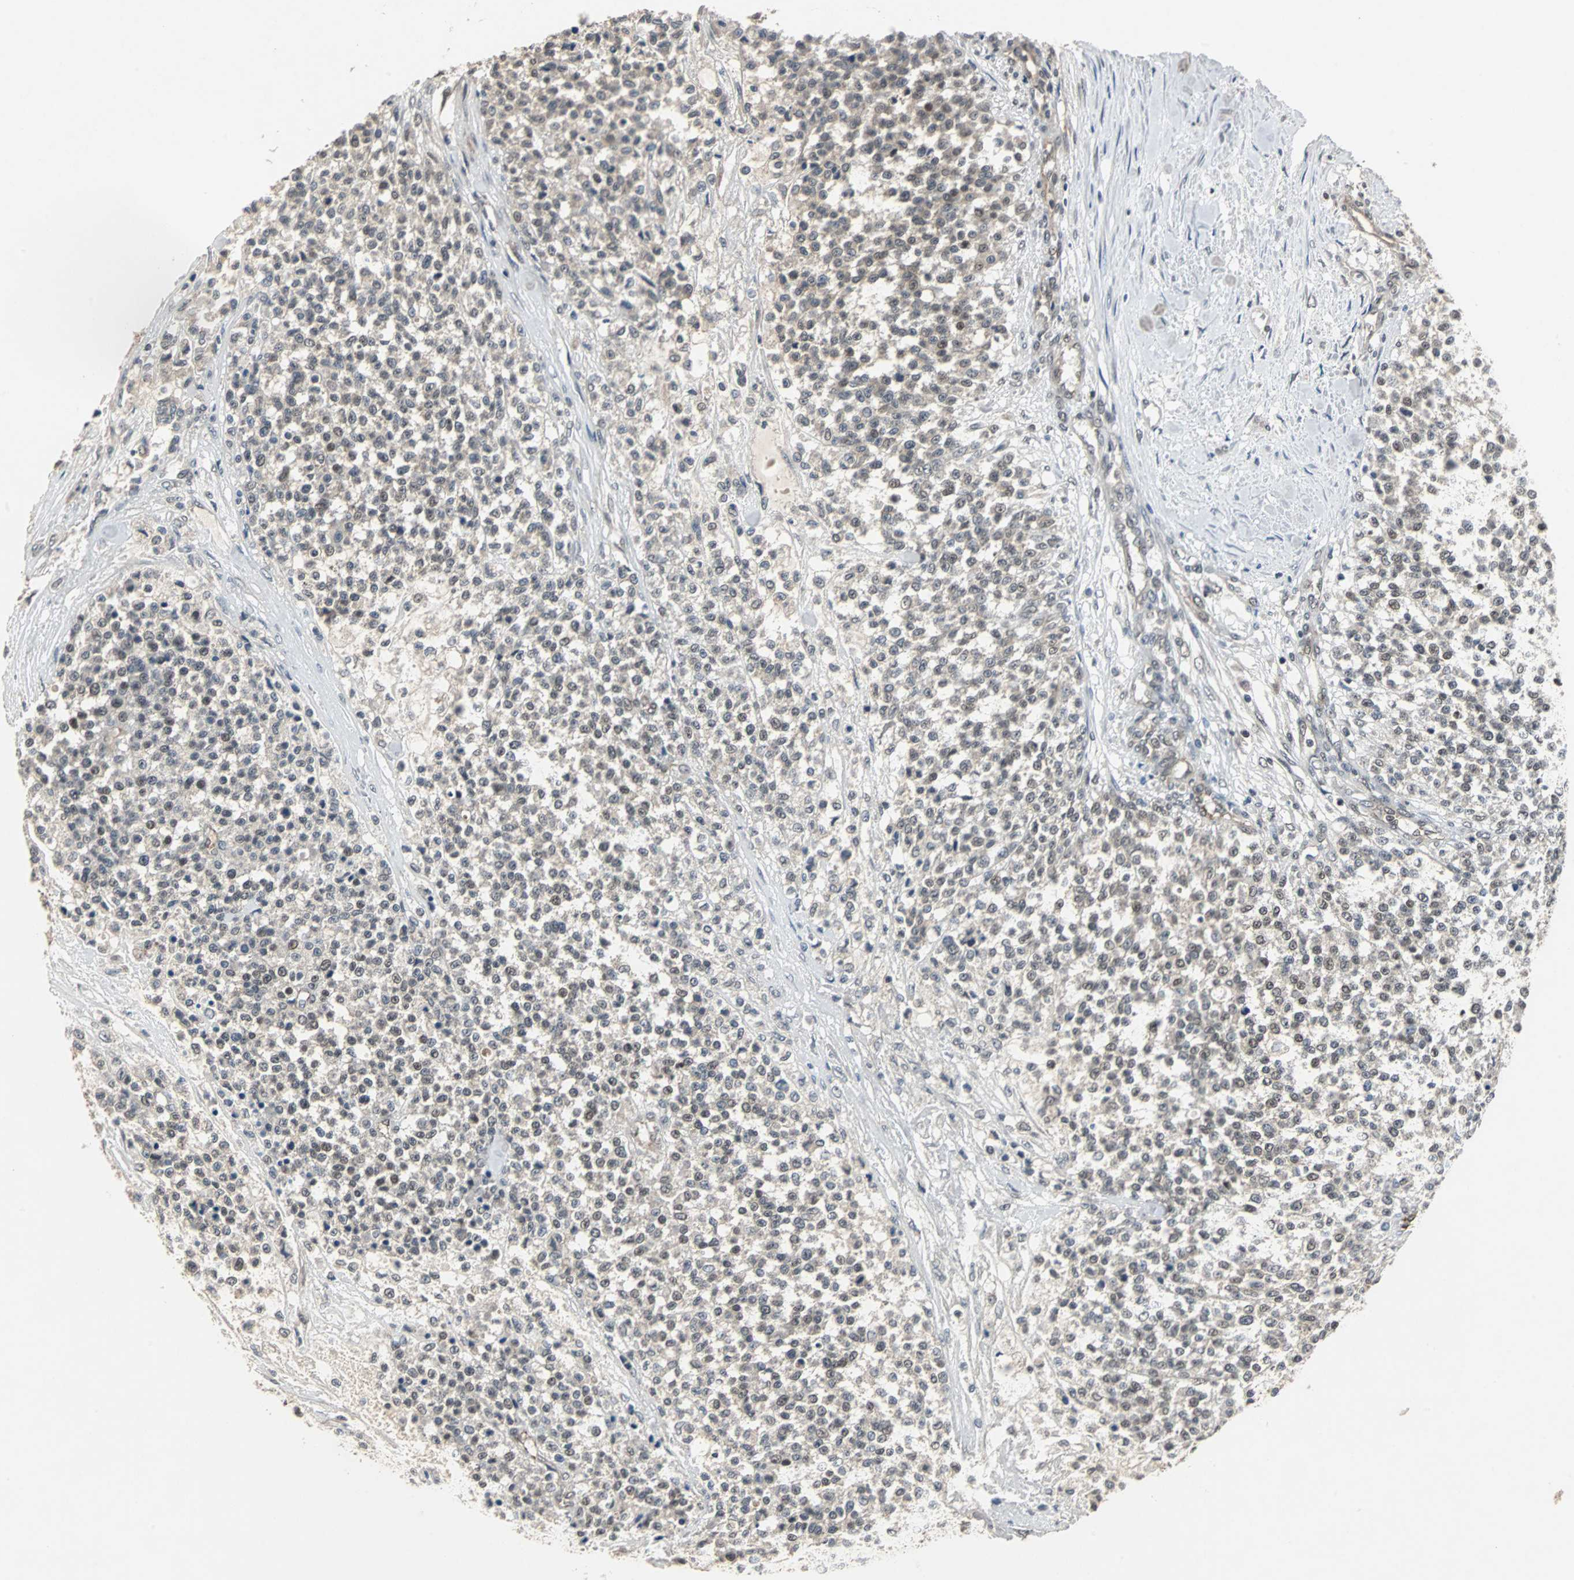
{"staining": {"intensity": "weak", "quantity": ">75%", "location": "cytoplasmic/membranous"}, "tissue": "testis cancer", "cell_type": "Tumor cells", "image_type": "cancer", "snomed": [{"axis": "morphology", "description": "Seminoma, NOS"}, {"axis": "topography", "description": "Testis"}], "caption": "The micrograph displays a brown stain indicating the presence of a protein in the cytoplasmic/membranous of tumor cells in testis cancer (seminoma). (Stains: DAB in brown, nuclei in blue, Microscopy: brightfield microscopy at high magnification).", "gene": "LSR", "patient": {"sex": "male", "age": 59}}